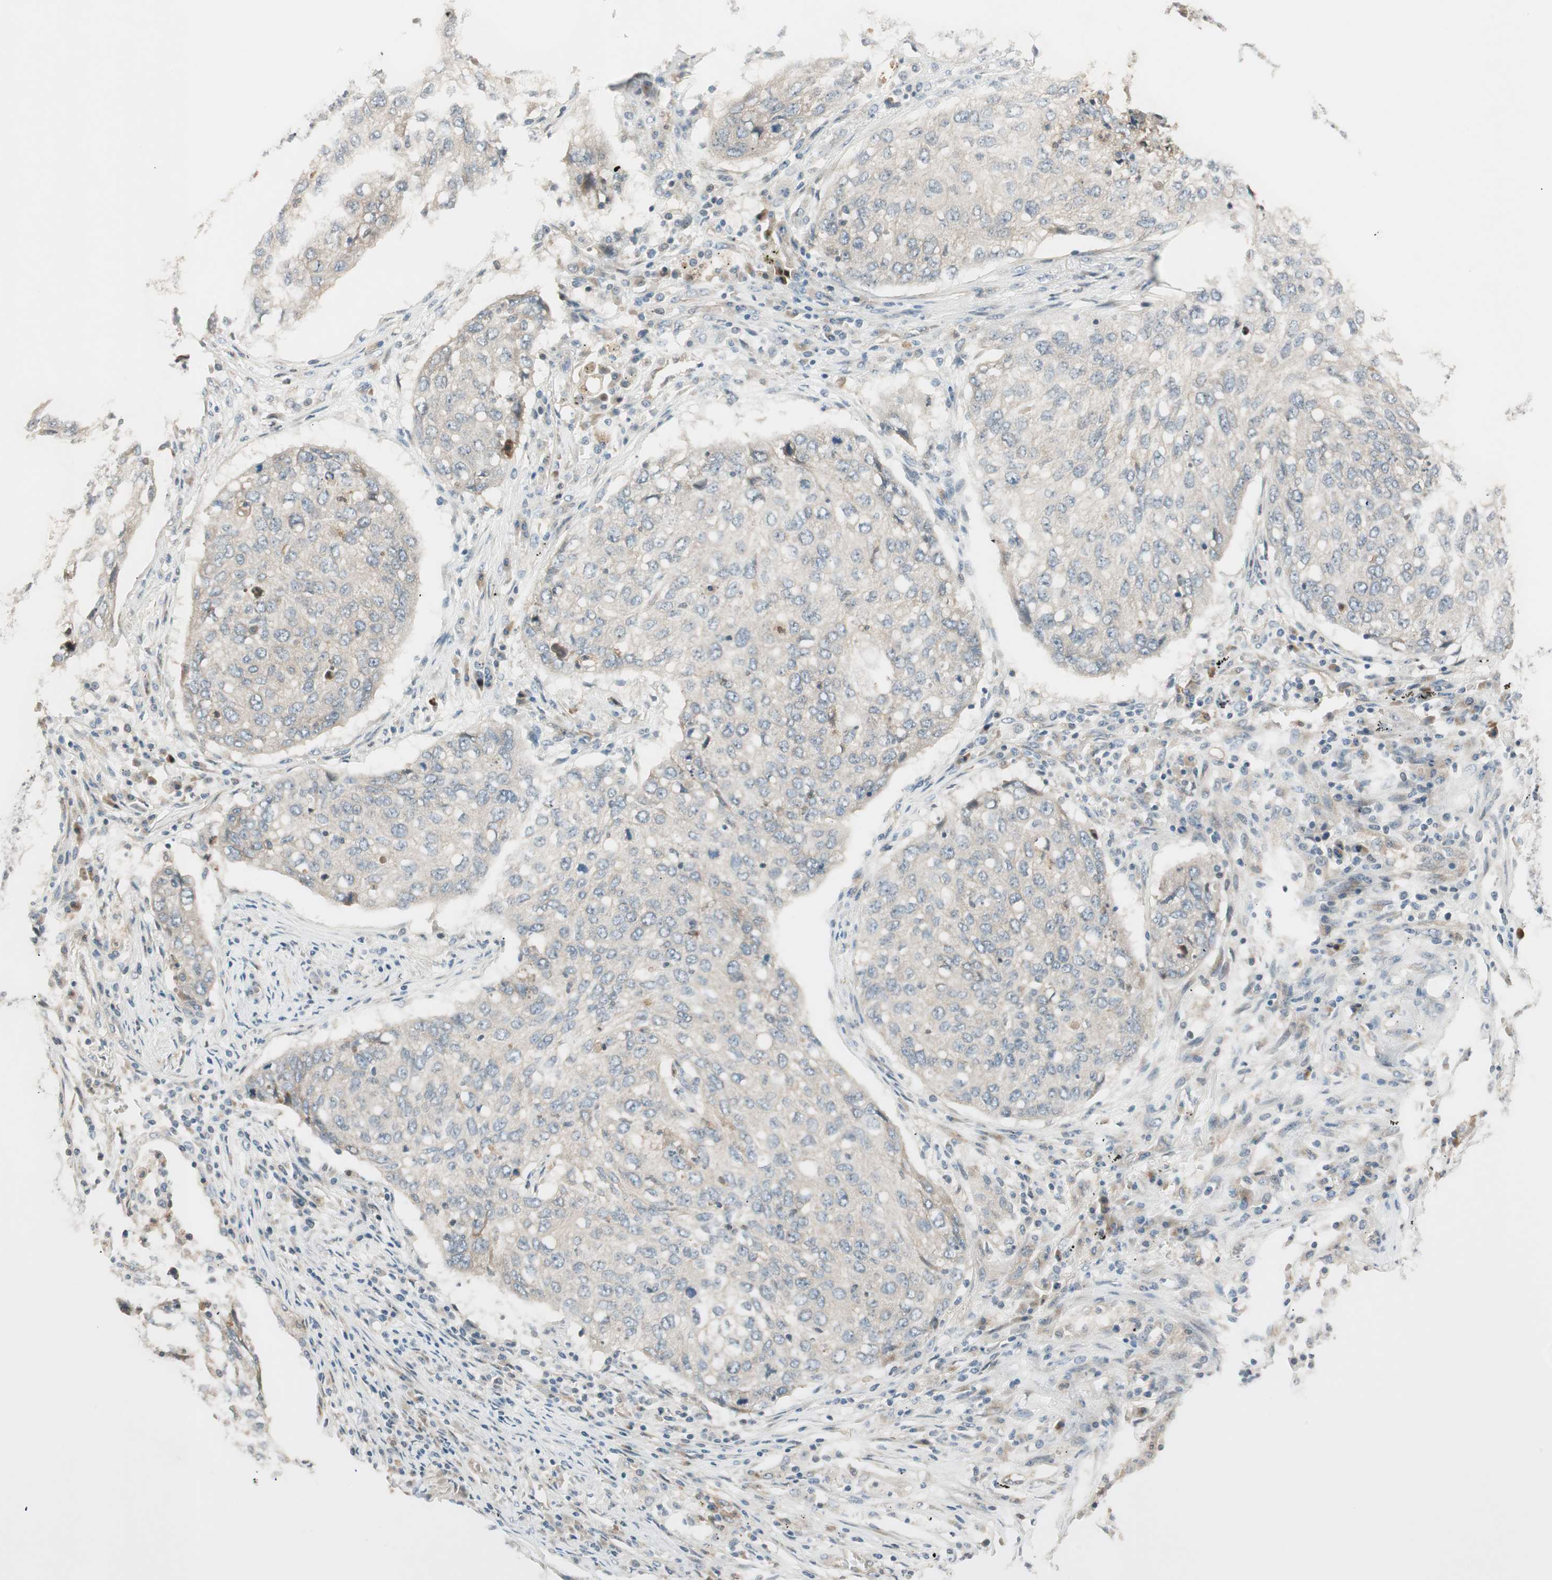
{"staining": {"intensity": "negative", "quantity": "none", "location": "none"}, "tissue": "lung cancer", "cell_type": "Tumor cells", "image_type": "cancer", "snomed": [{"axis": "morphology", "description": "Squamous cell carcinoma, NOS"}, {"axis": "topography", "description": "Lung"}], "caption": "This is an immunohistochemistry photomicrograph of lung squamous cell carcinoma. There is no positivity in tumor cells.", "gene": "CGRRF1", "patient": {"sex": "female", "age": 63}}